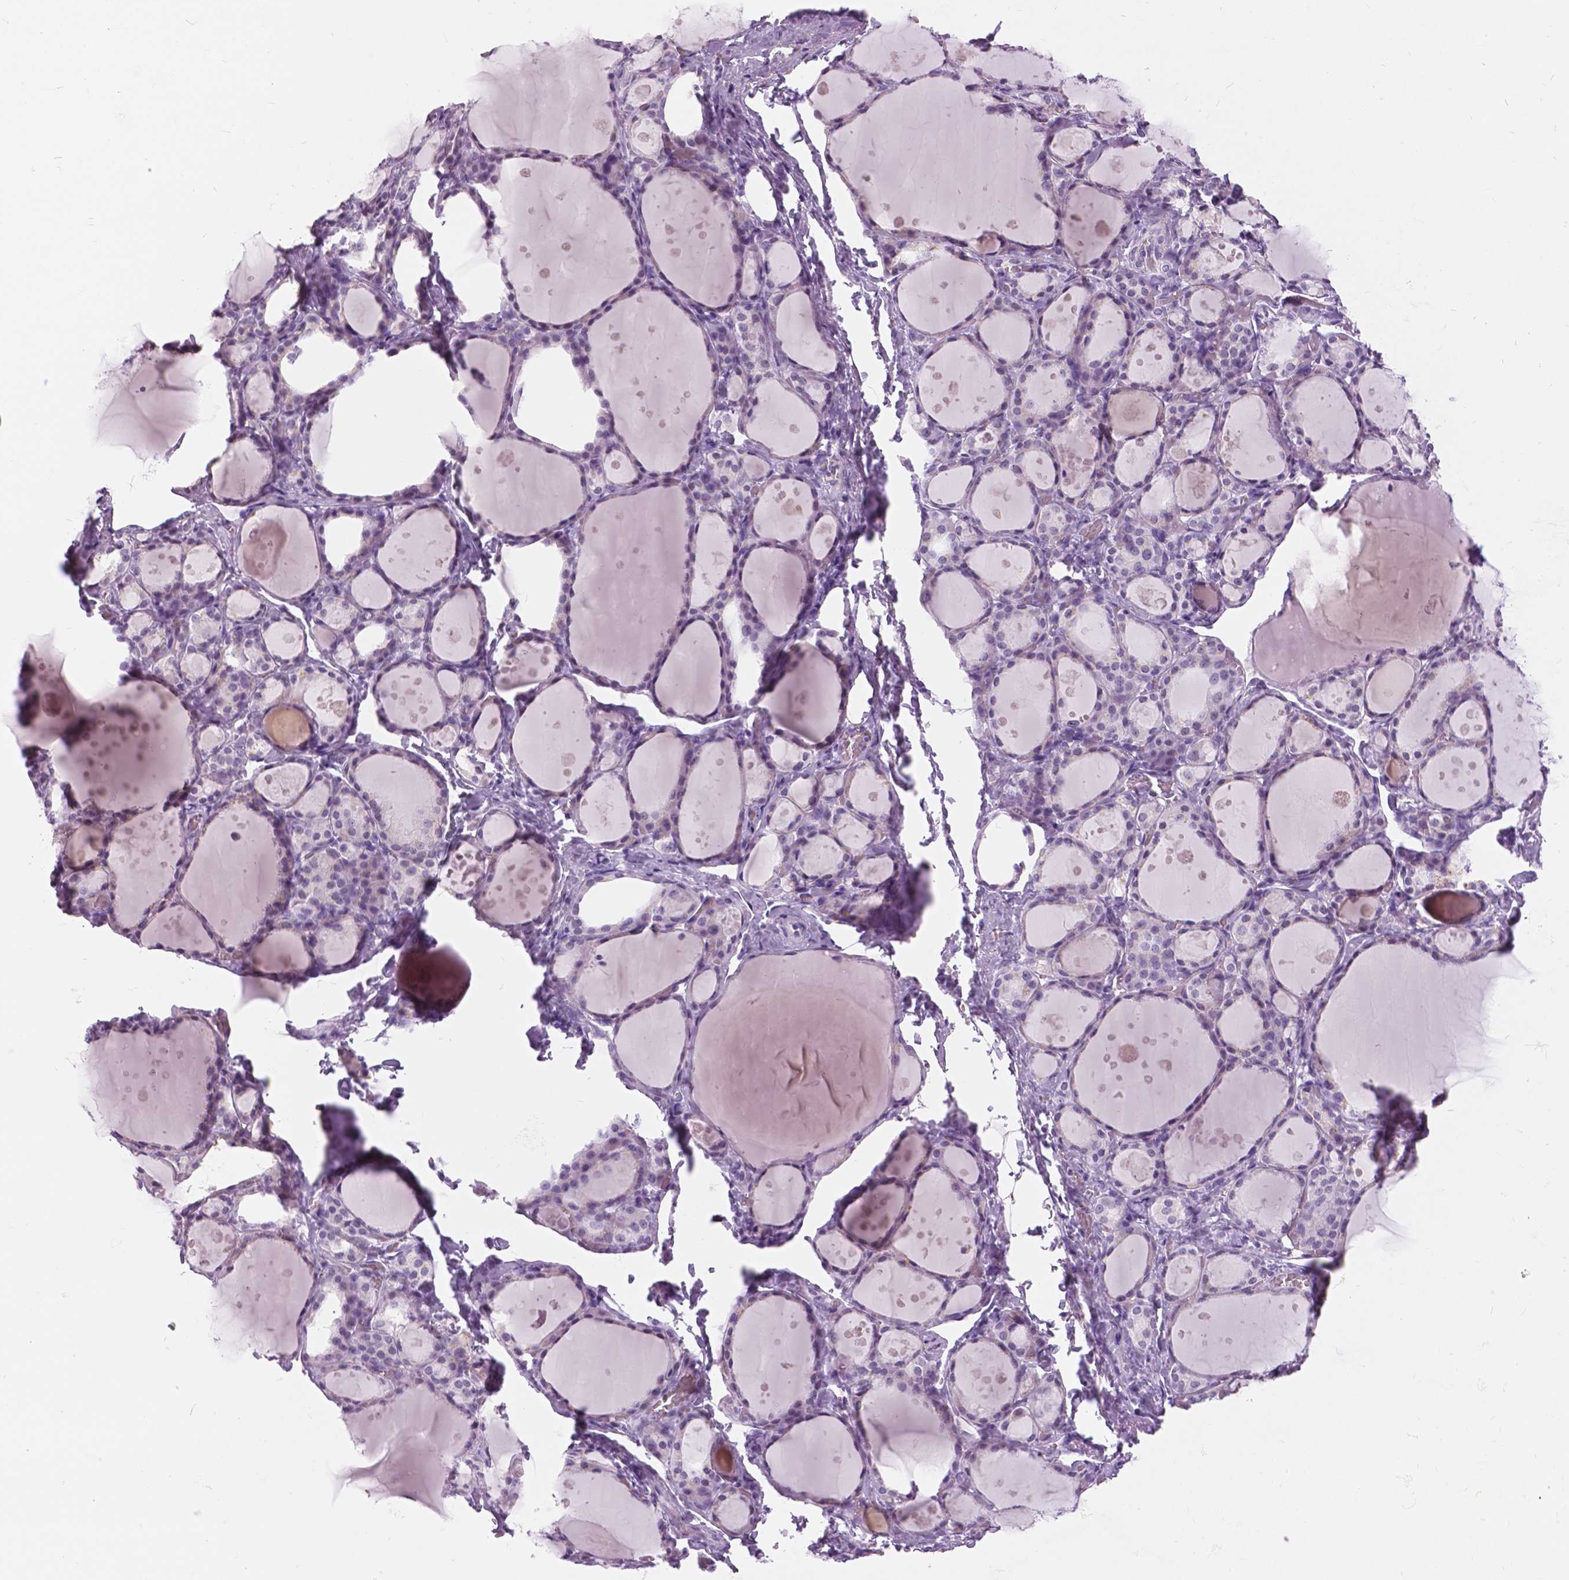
{"staining": {"intensity": "negative", "quantity": "none", "location": "none"}, "tissue": "thyroid gland", "cell_type": "Glandular cells", "image_type": "normal", "snomed": [{"axis": "morphology", "description": "Normal tissue, NOS"}, {"axis": "topography", "description": "Thyroid gland"}], "caption": "Immunohistochemistry (IHC) of unremarkable thyroid gland demonstrates no positivity in glandular cells.", "gene": "MYOM1", "patient": {"sex": "male", "age": 68}}